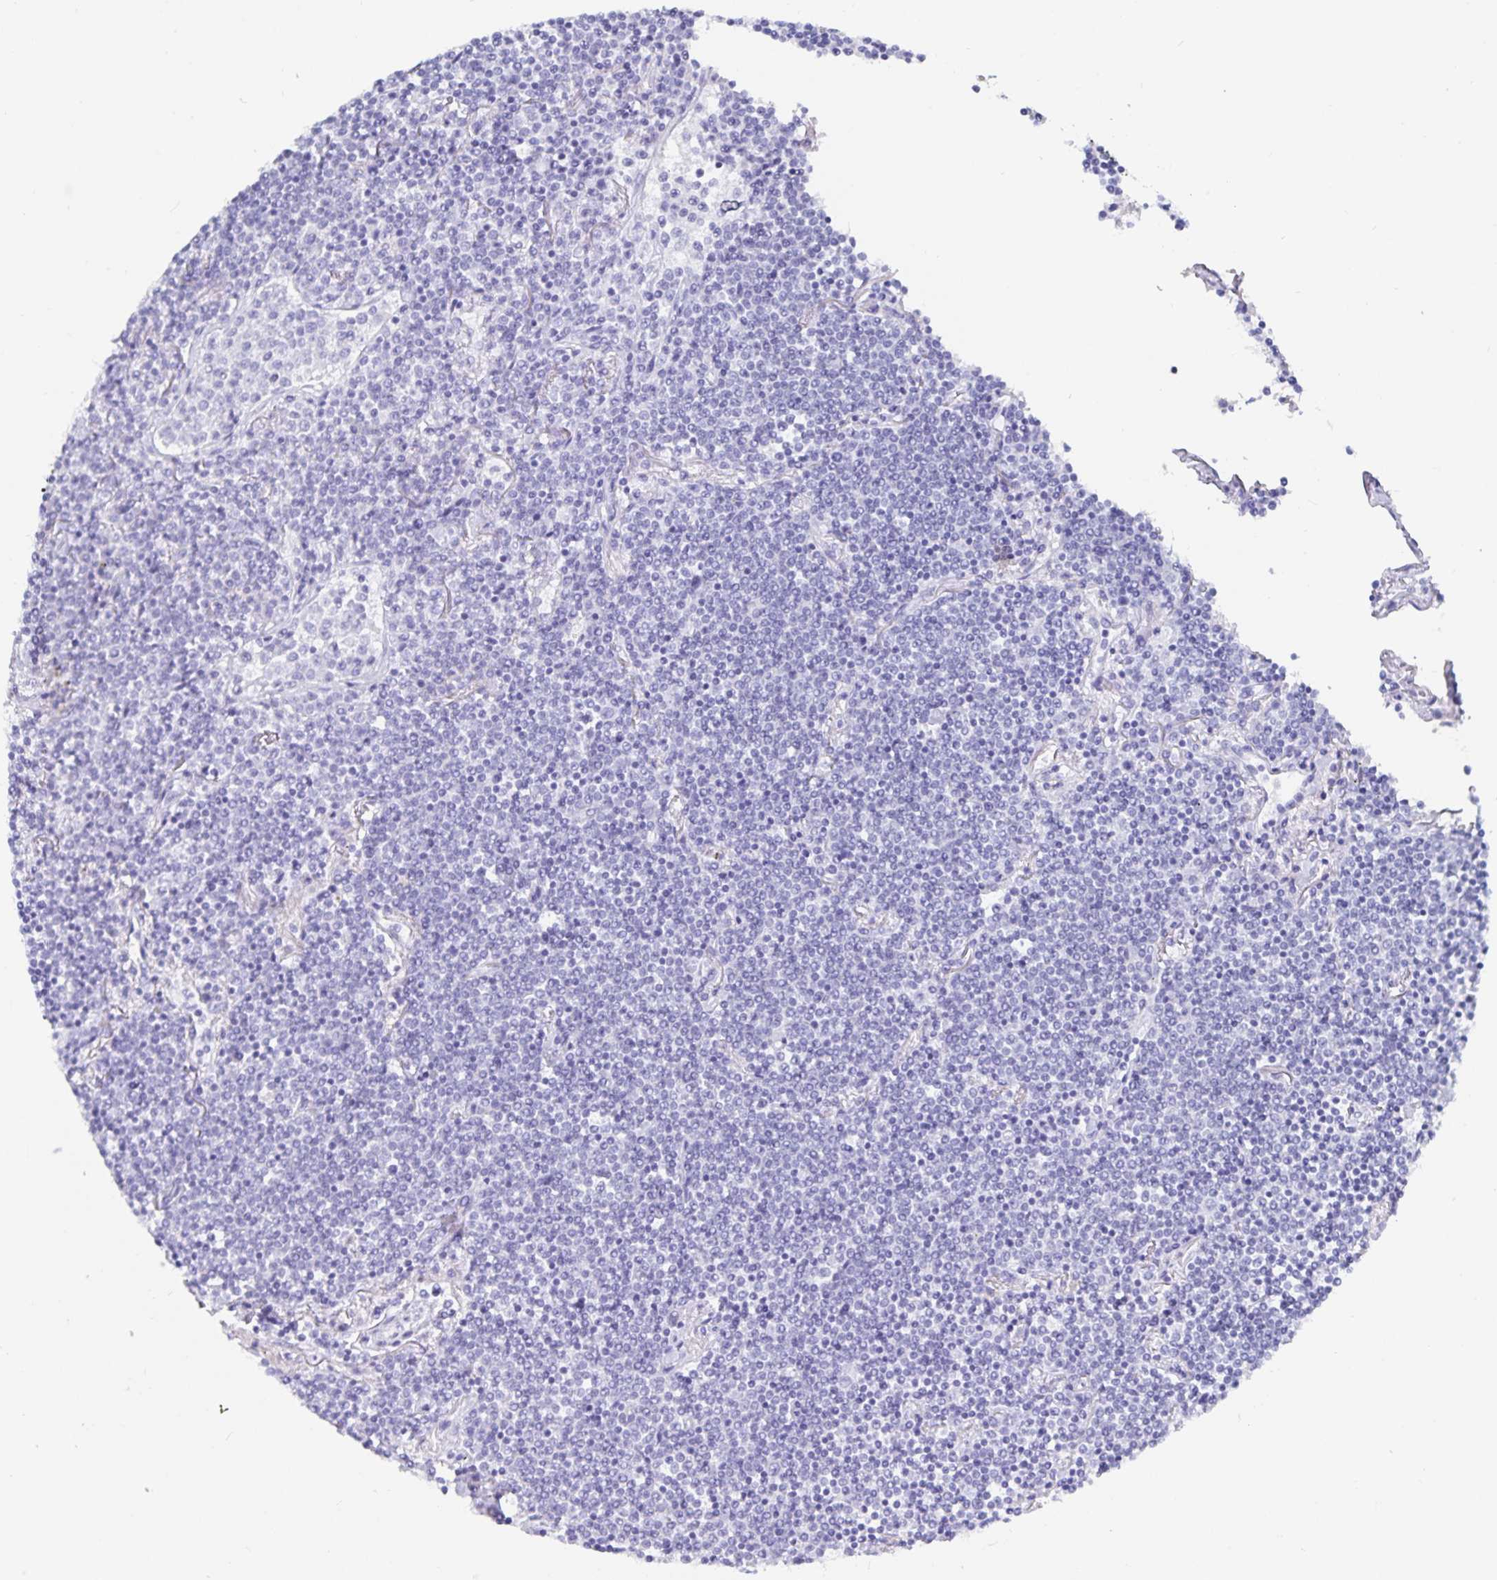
{"staining": {"intensity": "negative", "quantity": "none", "location": "none"}, "tissue": "lymphoma", "cell_type": "Tumor cells", "image_type": "cancer", "snomed": [{"axis": "morphology", "description": "Malignant lymphoma, non-Hodgkin's type, Low grade"}, {"axis": "topography", "description": "Lung"}], "caption": "A high-resolution micrograph shows IHC staining of lymphoma, which reveals no significant expression in tumor cells. (DAB (3,3'-diaminobenzidine) IHC with hematoxylin counter stain).", "gene": "C19orf73", "patient": {"sex": "female", "age": 71}}